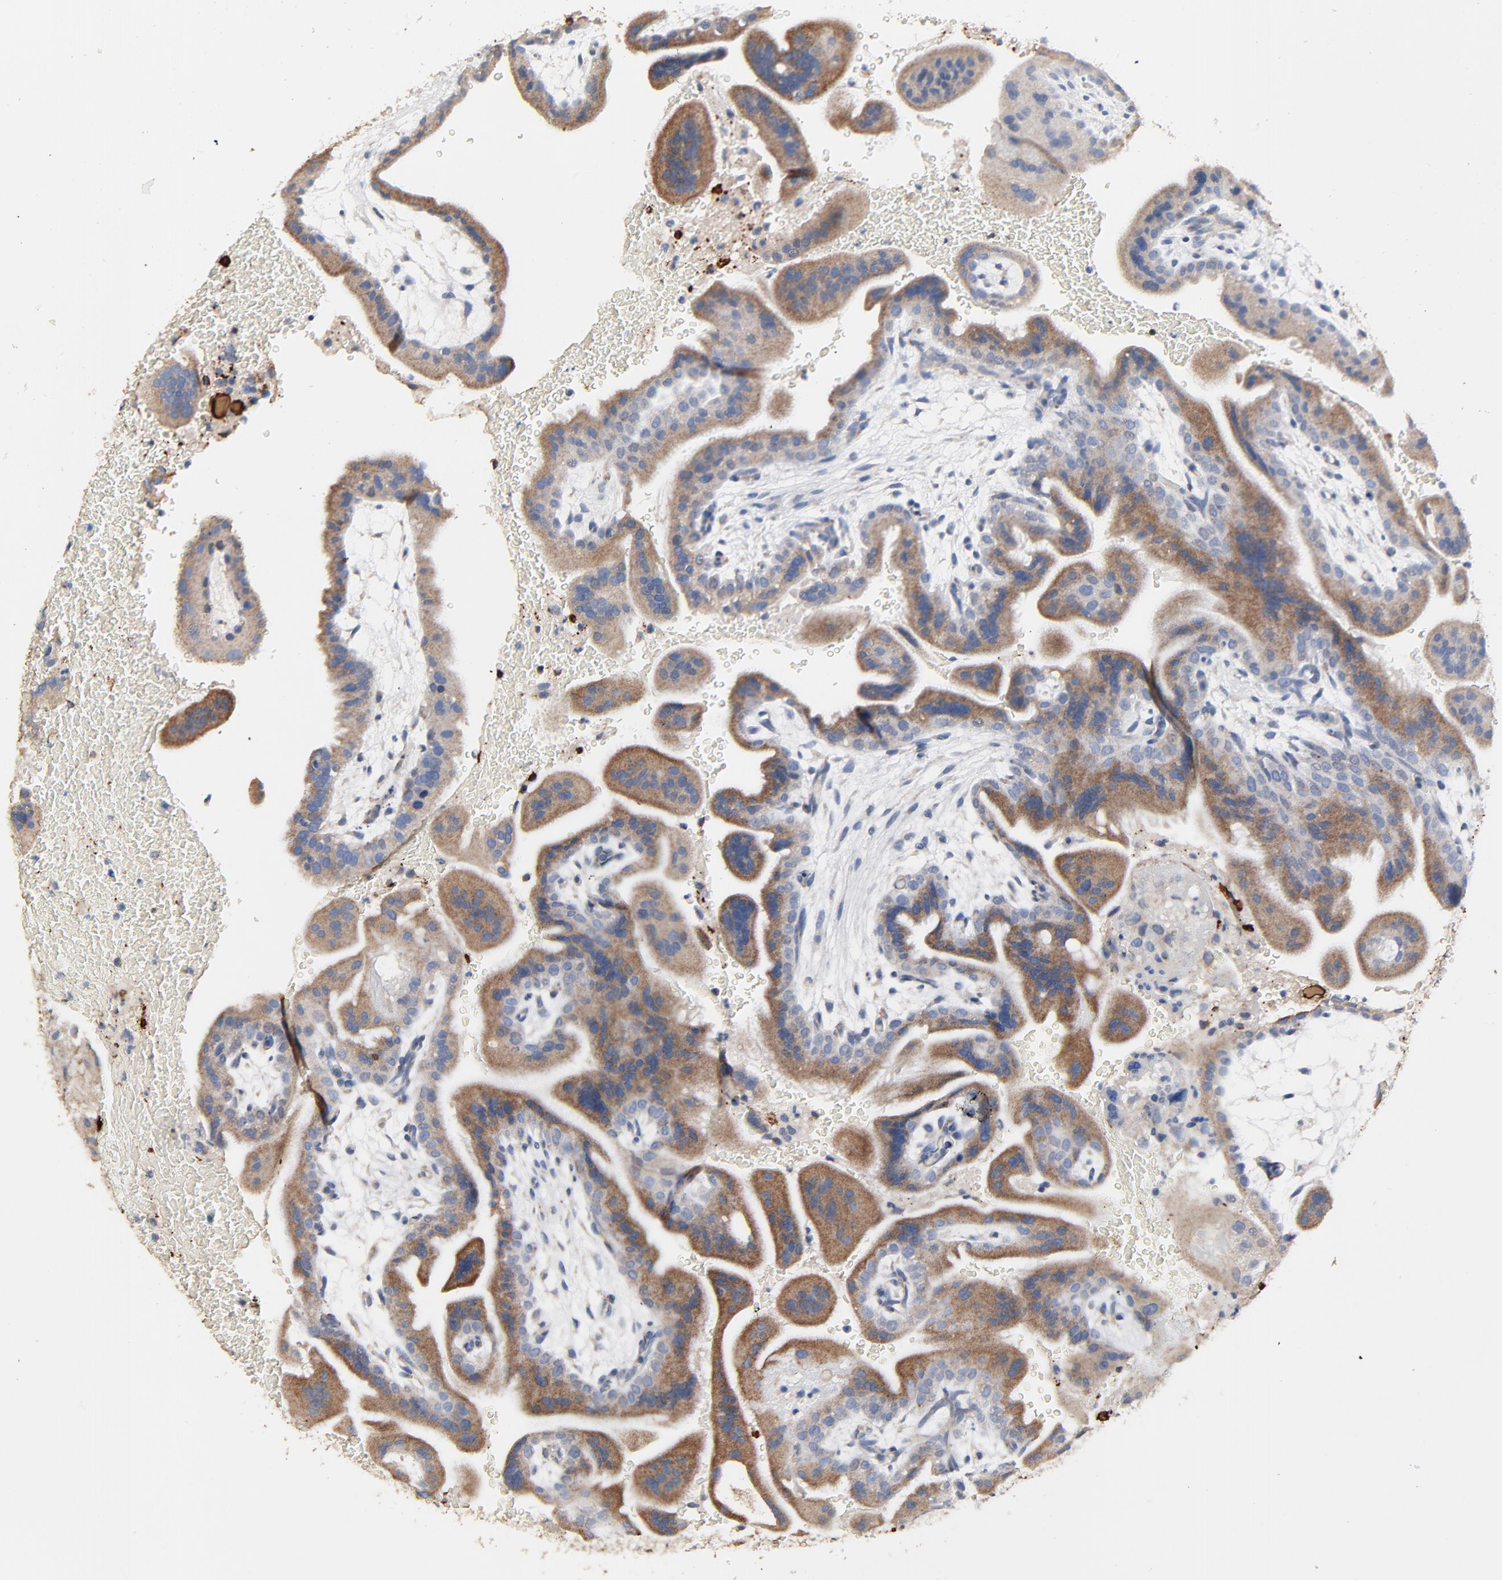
{"staining": {"intensity": "moderate", "quantity": ">75%", "location": "cytoplasmic/membranous"}, "tissue": "placenta", "cell_type": "Trophoblastic cells", "image_type": "normal", "snomed": [{"axis": "morphology", "description": "Normal tissue, NOS"}, {"axis": "topography", "description": "Placenta"}], "caption": "Placenta stained for a protein reveals moderate cytoplasmic/membranous positivity in trophoblastic cells.", "gene": "SKAP1", "patient": {"sex": "female", "age": 19}}